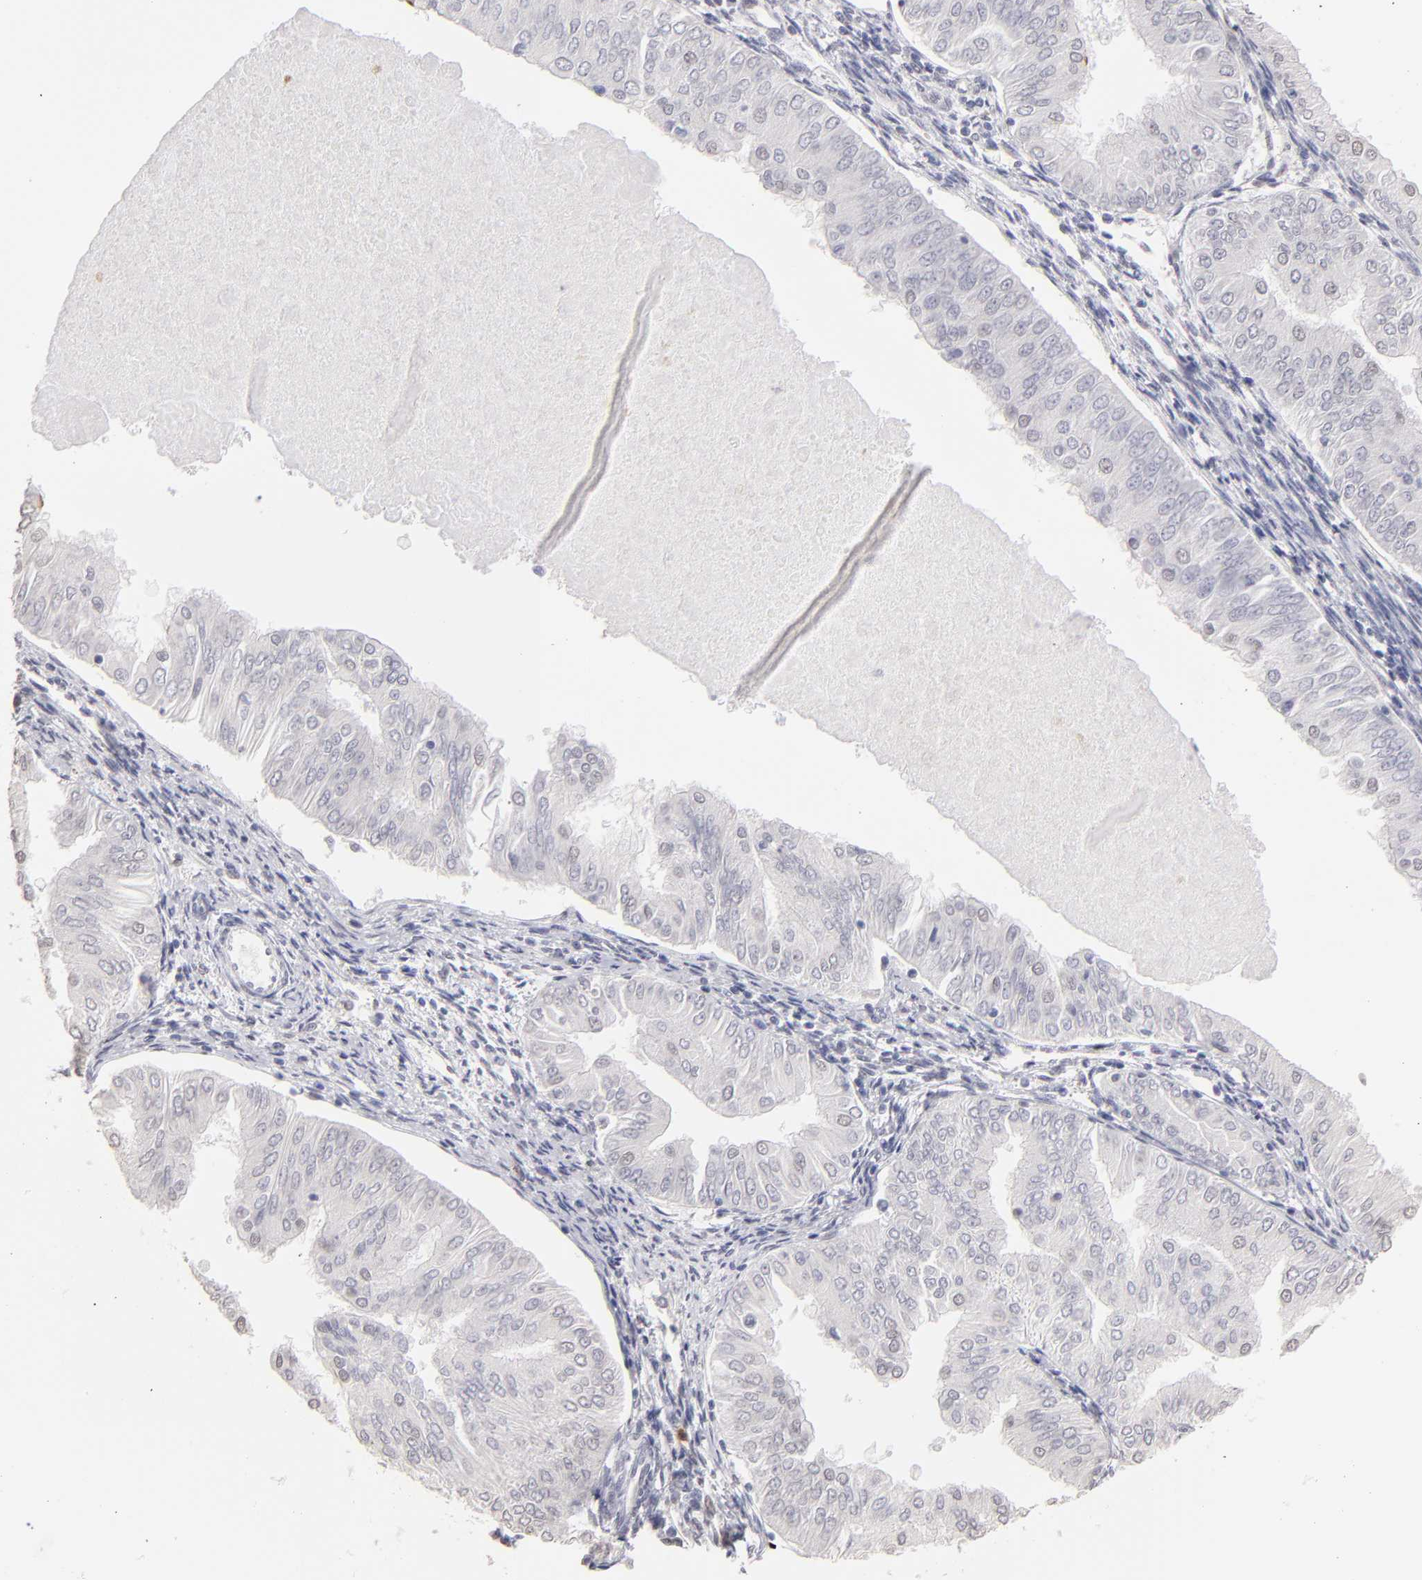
{"staining": {"intensity": "negative", "quantity": "none", "location": "none"}, "tissue": "endometrial cancer", "cell_type": "Tumor cells", "image_type": "cancer", "snomed": [{"axis": "morphology", "description": "Adenocarcinoma, NOS"}, {"axis": "topography", "description": "Endometrium"}], "caption": "Endometrial cancer (adenocarcinoma) stained for a protein using IHC shows no staining tumor cells.", "gene": "MGAM", "patient": {"sex": "female", "age": 53}}